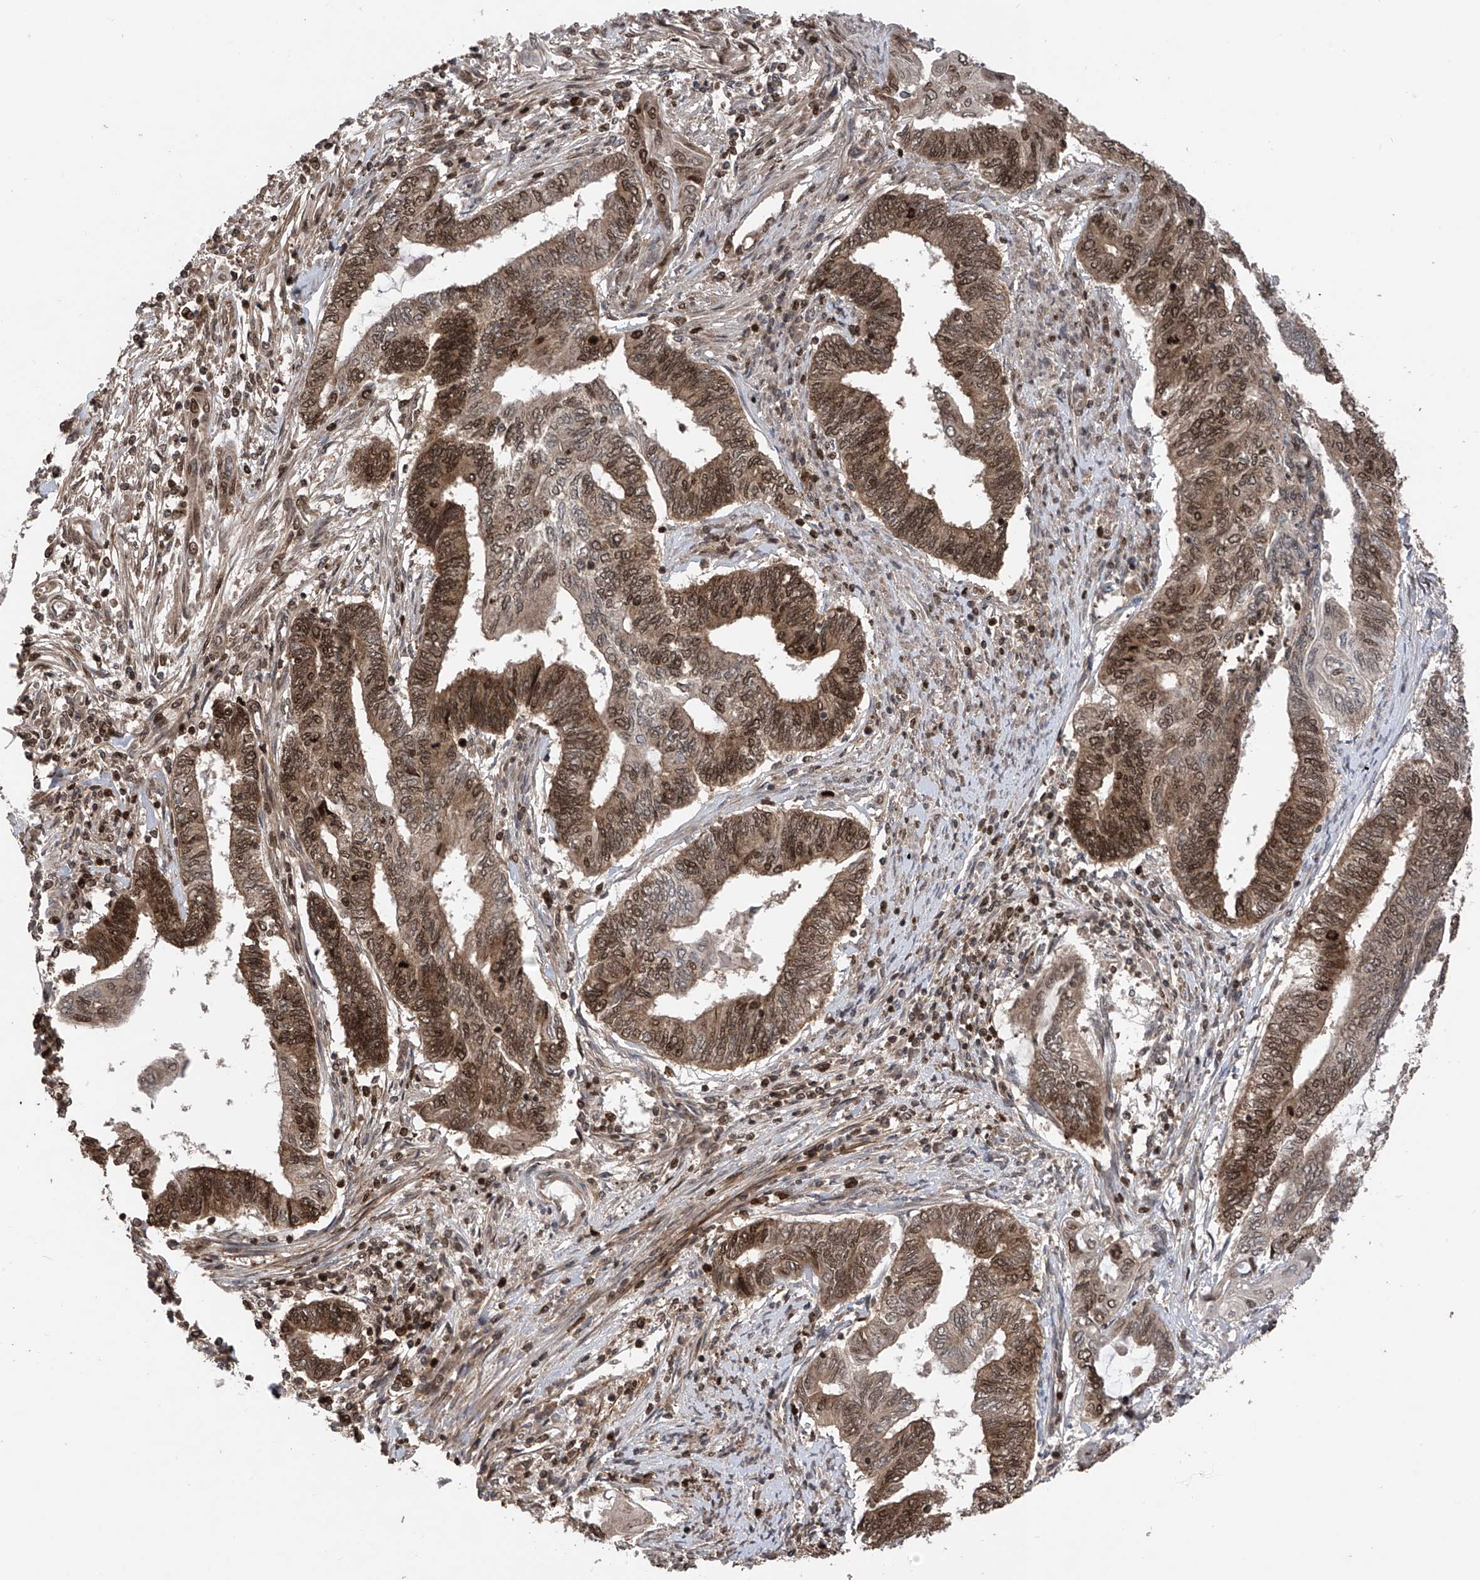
{"staining": {"intensity": "moderate", "quantity": ">75%", "location": "cytoplasmic/membranous,nuclear"}, "tissue": "endometrial cancer", "cell_type": "Tumor cells", "image_type": "cancer", "snomed": [{"axis": "morphology", "description": "Adenocarcinoma, NOS"}, {"axis": "topography", "description": "Uterus"}, {"axis": "topography", "description": "Endometrium"}], "caption": "IHC staining of endometrial cancer (adenocarcinoma), which reveals medium levels of moderate cytoplasmic/membranous and nuclear staining in about >75% of tumor cells indicating moderate cytoplasmic/membranous and nuclear protein expression. The staining was performed using DAB (3,3'-diaminobenzidine) (brown) for protein detection and nuclei were counterstained in hematoxylin (blue).", "gene": "DNAJC9", "patient": {"sex": "female", "age": 70}}